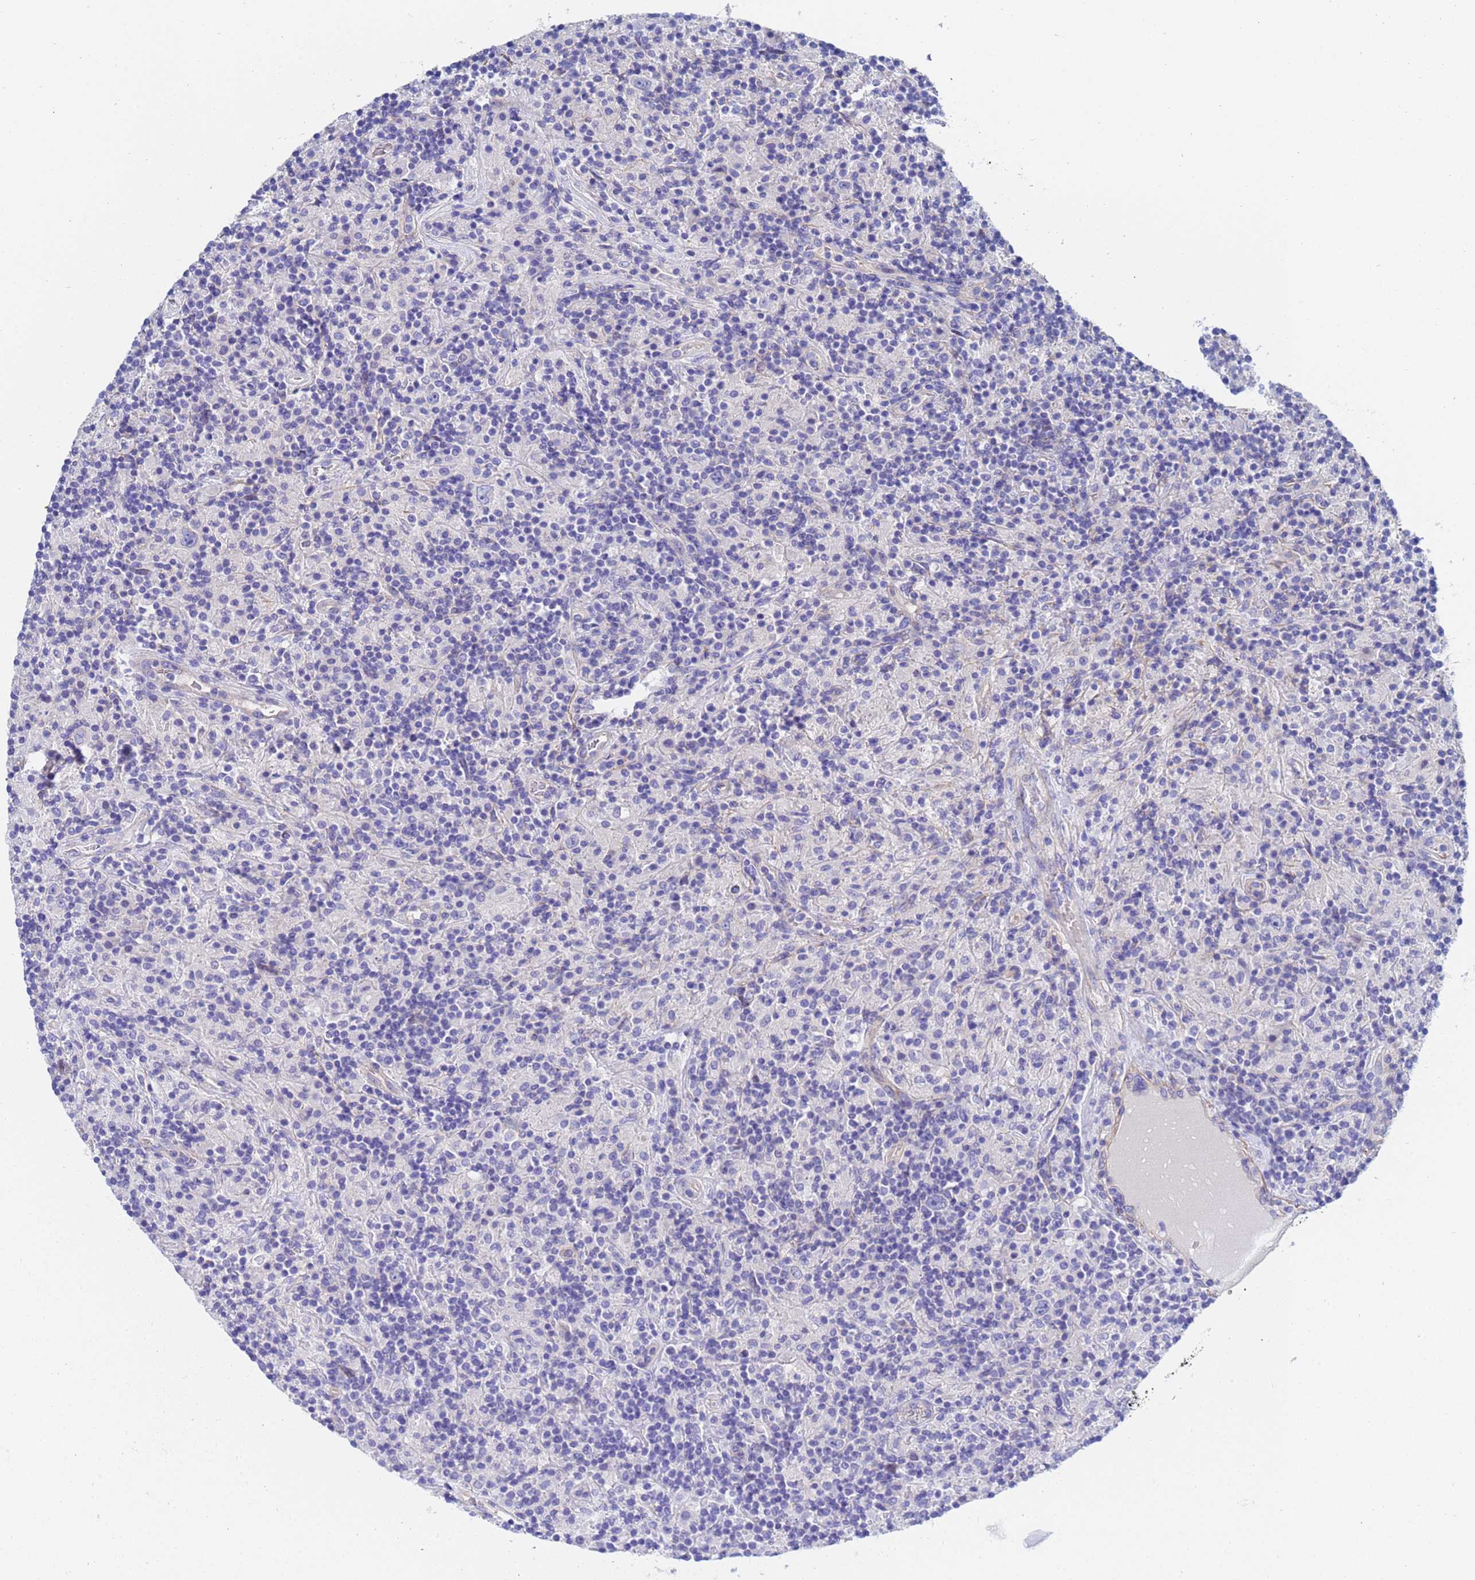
{"staining": {"intensity": "negative", "quantity": "none", "location": "none"}, "tissue": "lymphoma", "cell_type": "Tumor cells", "image_type": "cancer", "snomed": [{"axis": "morphology", "description": "Hodgkin's disease, NOS"}, {"axis": "topography", "description": "Lymph node"}], "caption": "Tumor cells show no significant protein positivity in lymphoma.", "gene": "CST4", "patient": {"sex": "male", "age": 70}}